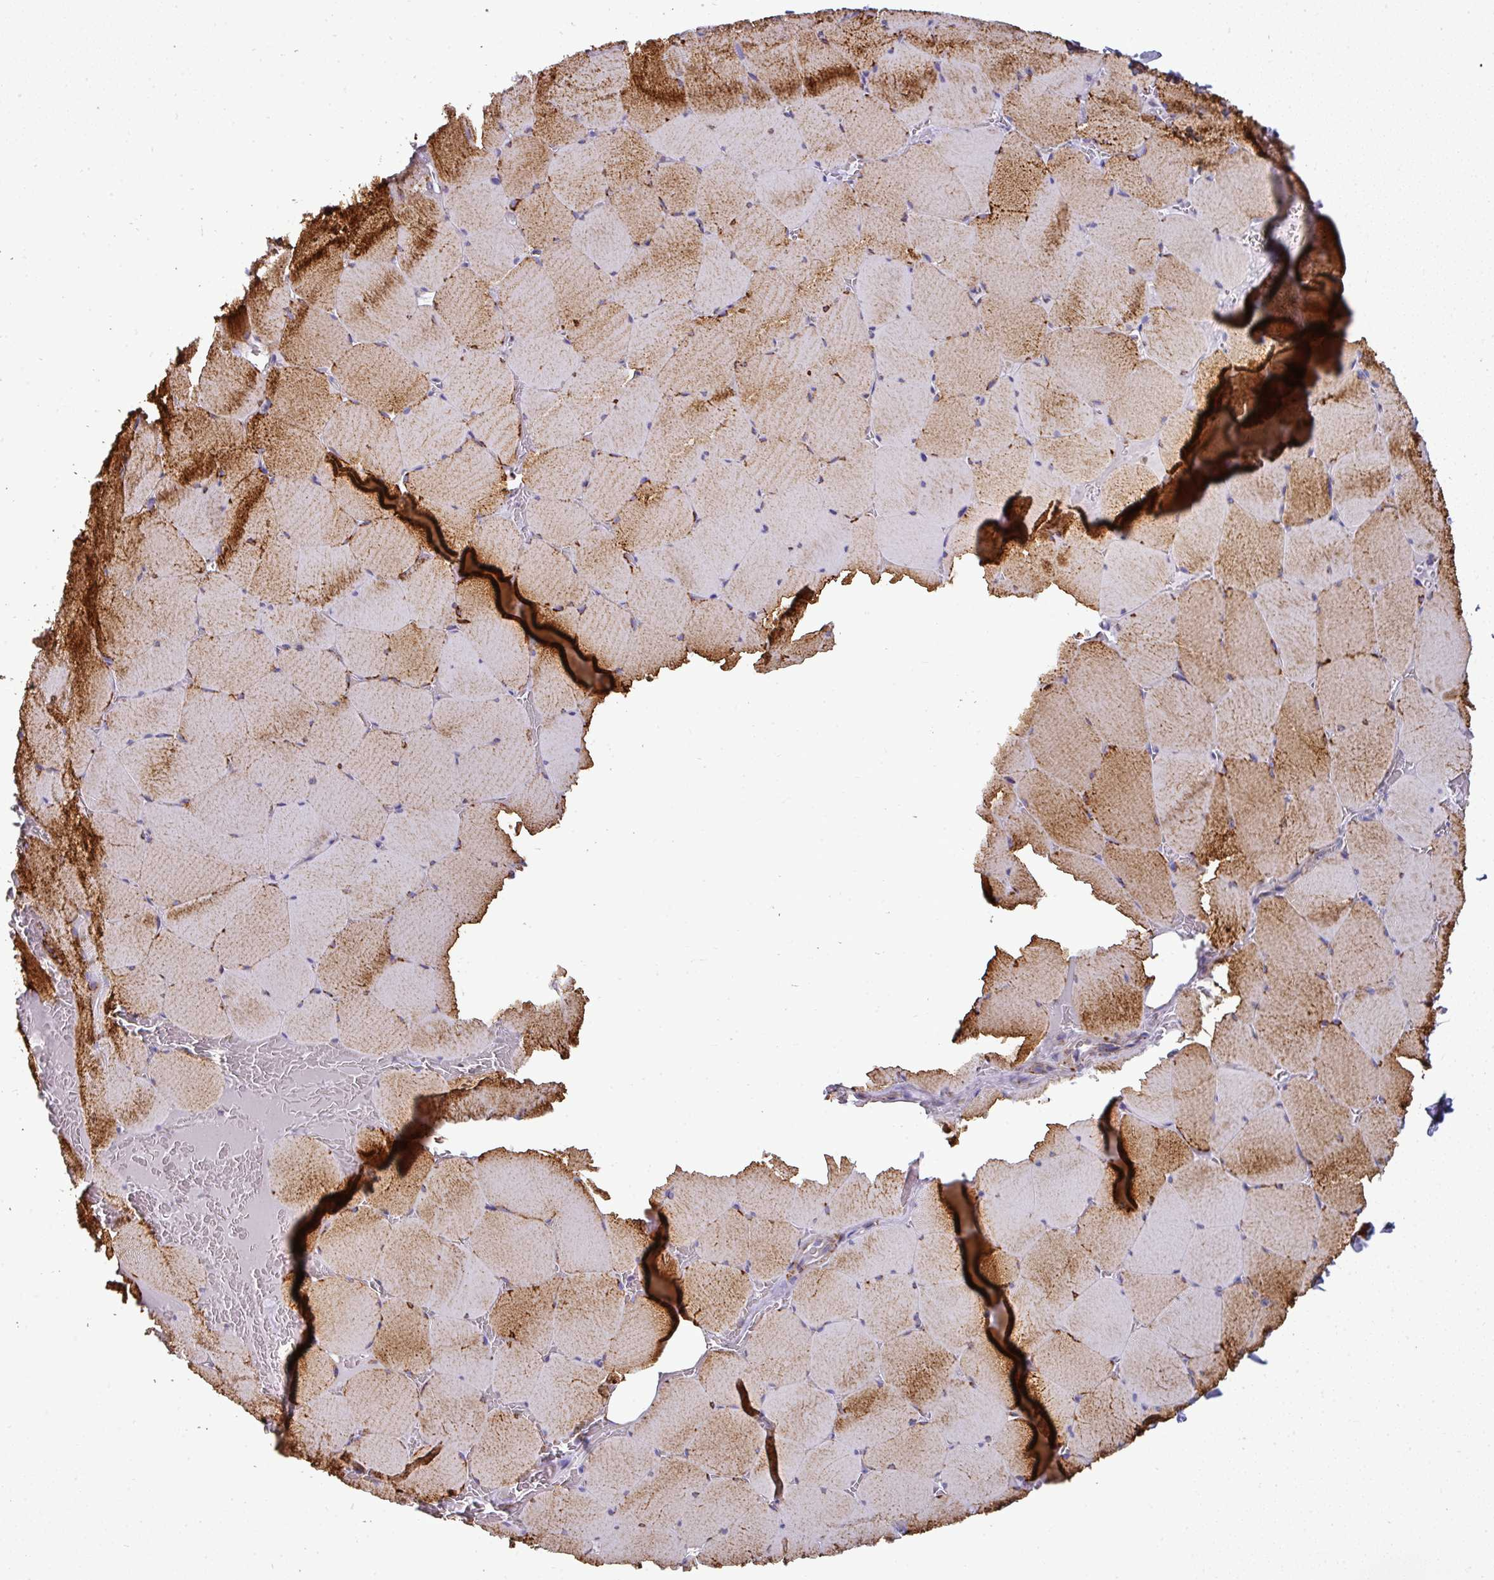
{"staining": {"intensity": "moderate", "quantity": "25%-75%", "location": "cytoplasmic/membranous"}, "tissue": "skeletal muscle", "cell_type": "Myocytes", "image_type": "normal", "snomed": [{"axis": "morphology", "description": "Normal tissue, NOS"}, {"axis": "topography", "description": "Skeletal muscle"}, {"axis": "topography", "description": "Head-Neck"}], "caption": "Skeletal muscle stained with a brown dye displays moderate cytoplasmic/membranous positive staining in approximately 25%-75% of myocytes.", "gene": "UQCRFS1", "patient": {"sex": "male", "age": 66}}